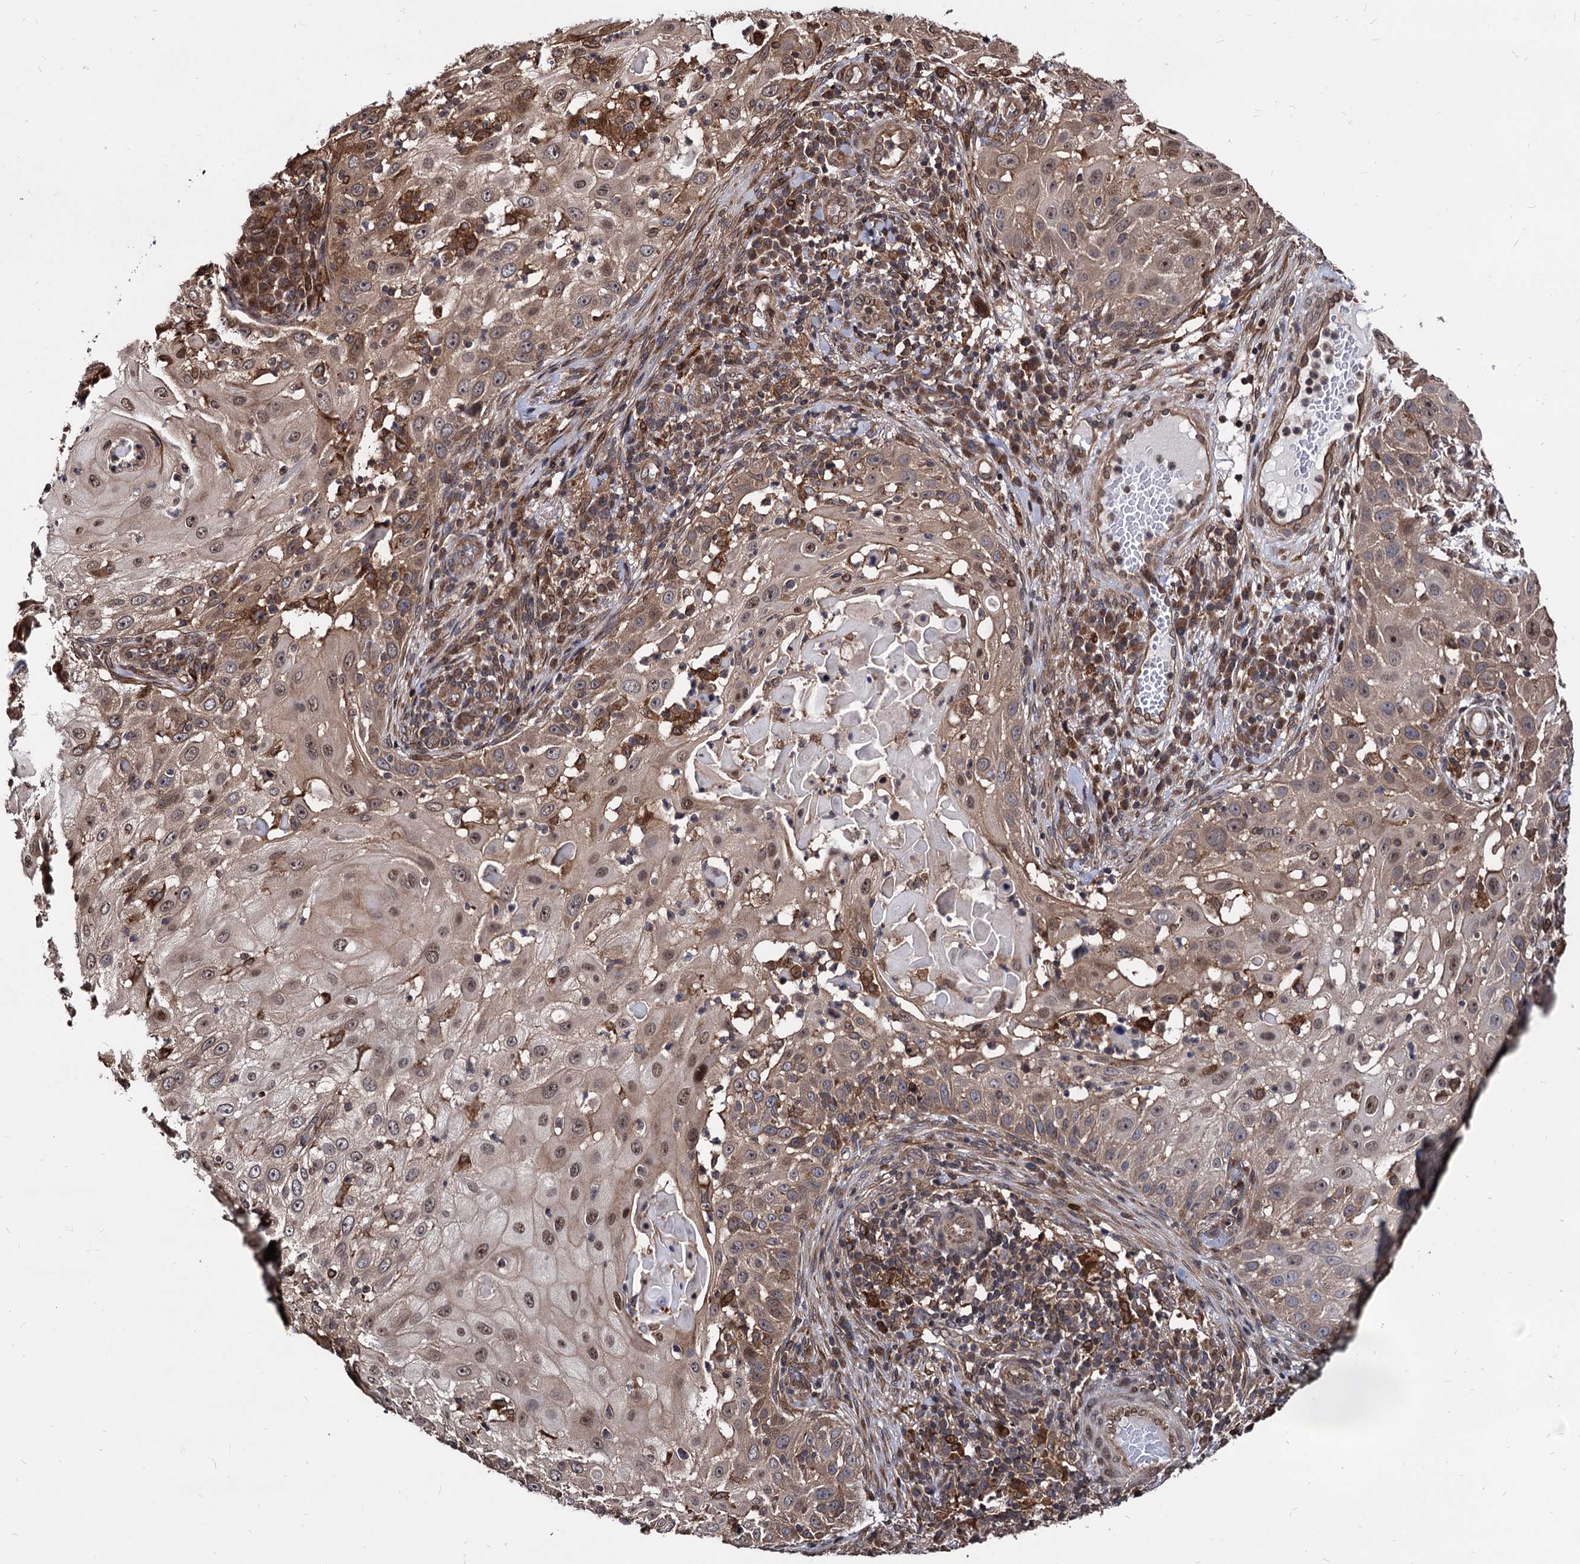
{"staining": {"intensity": "moderate", "quantity": ">75%", "location": "cytoplasmic/membranous,nuclear"}, "tissue": "skin cancer", "cell_type": "Tumor cells", "image_type": "cancer", "snomed": [{"axis": "morphology", "description": "Squamous cell carcinoma, NOS"}, {"axis": "topography", "description": "Skin"}], "caption": "Human skin squamous cell carcinoma stained with a brown dye reveals moderate cytoplasmic/membranous and nuclear positive positivity in about >75% of tumor cells.", "gene": "ANKRD12", "patient": {"sex": "female", "age": 44}}